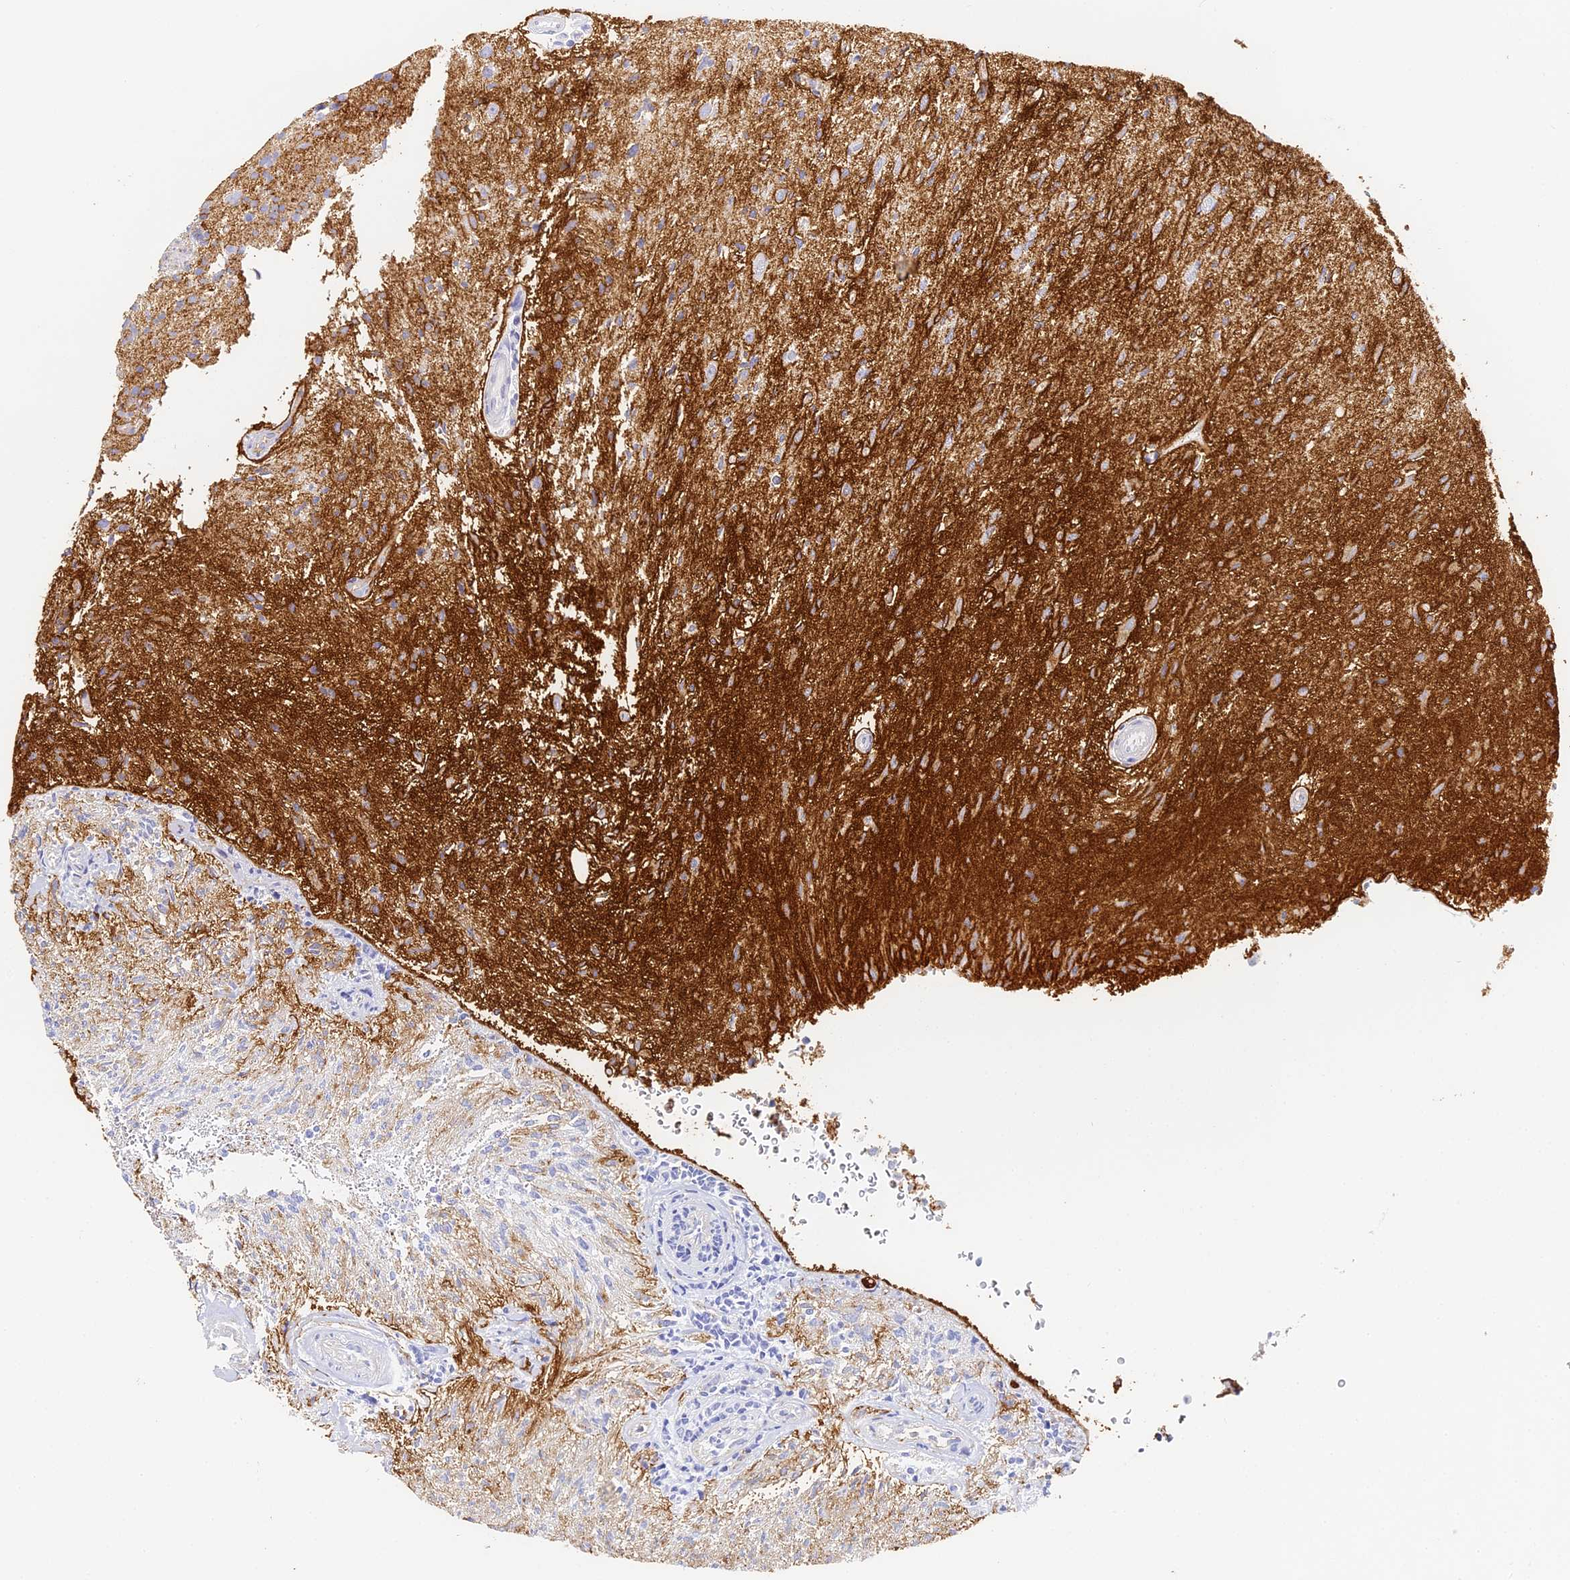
{"staining": {"intensity": "moderate", "quantity": "<25%", "location": "cytoplasmic/membranous"}, "tissue": "glioma", "cell_type": "Tumor cells", "image_type": "cancer", "snomed": [{"axis": "morphology", "description": "Glioma, malignant, High grade"}, {"axis": "topography", "description": "Brain"}], "caption": "Malignant high-grade glioma stained with IHC reveals moderate cytoplasmic/membranous positivity in about <25% of tumor cells.", "gene": "GJA1", "patient": {"sex": "female", "age": 57}}